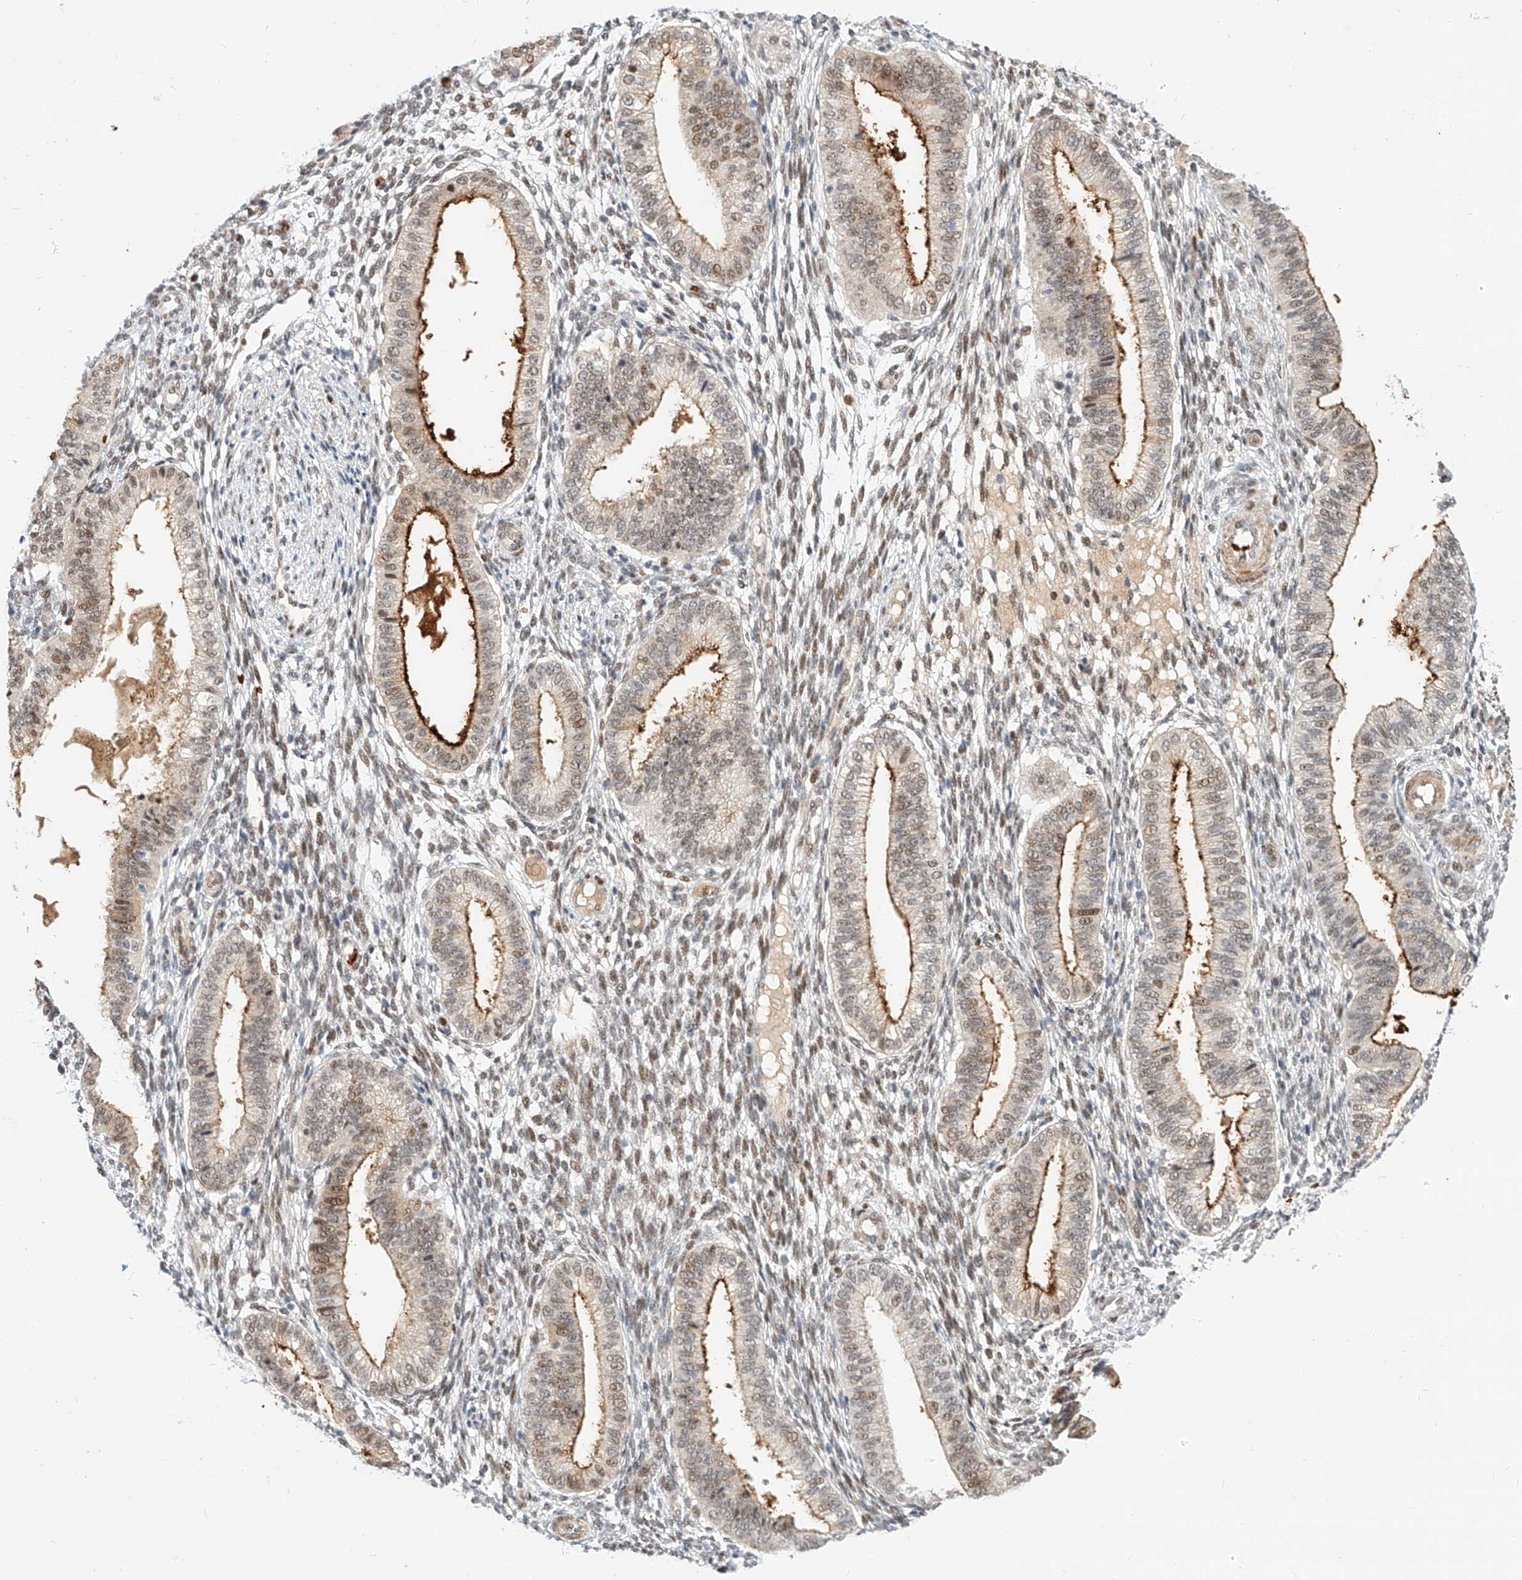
{"staining": {"intensity": "moderate", "quantity": "25%-75%", "location": "nuclear"}, "tissue": "endometrium", "cell_type": "Cells in endometrial stroma", "image_type": "normal", "snomed": [{"axis": "morphology", "description": "Normal tissue, NOS"}, {"axis": "topography", "description": "Endometrium"}], "caption": "The immunohistochemical stain labels moderate nuclear expression in cells in endometrial stroma of benign endometrium.", "gene": "CBX8", "patient": {"sex": "female", "age": 39}}